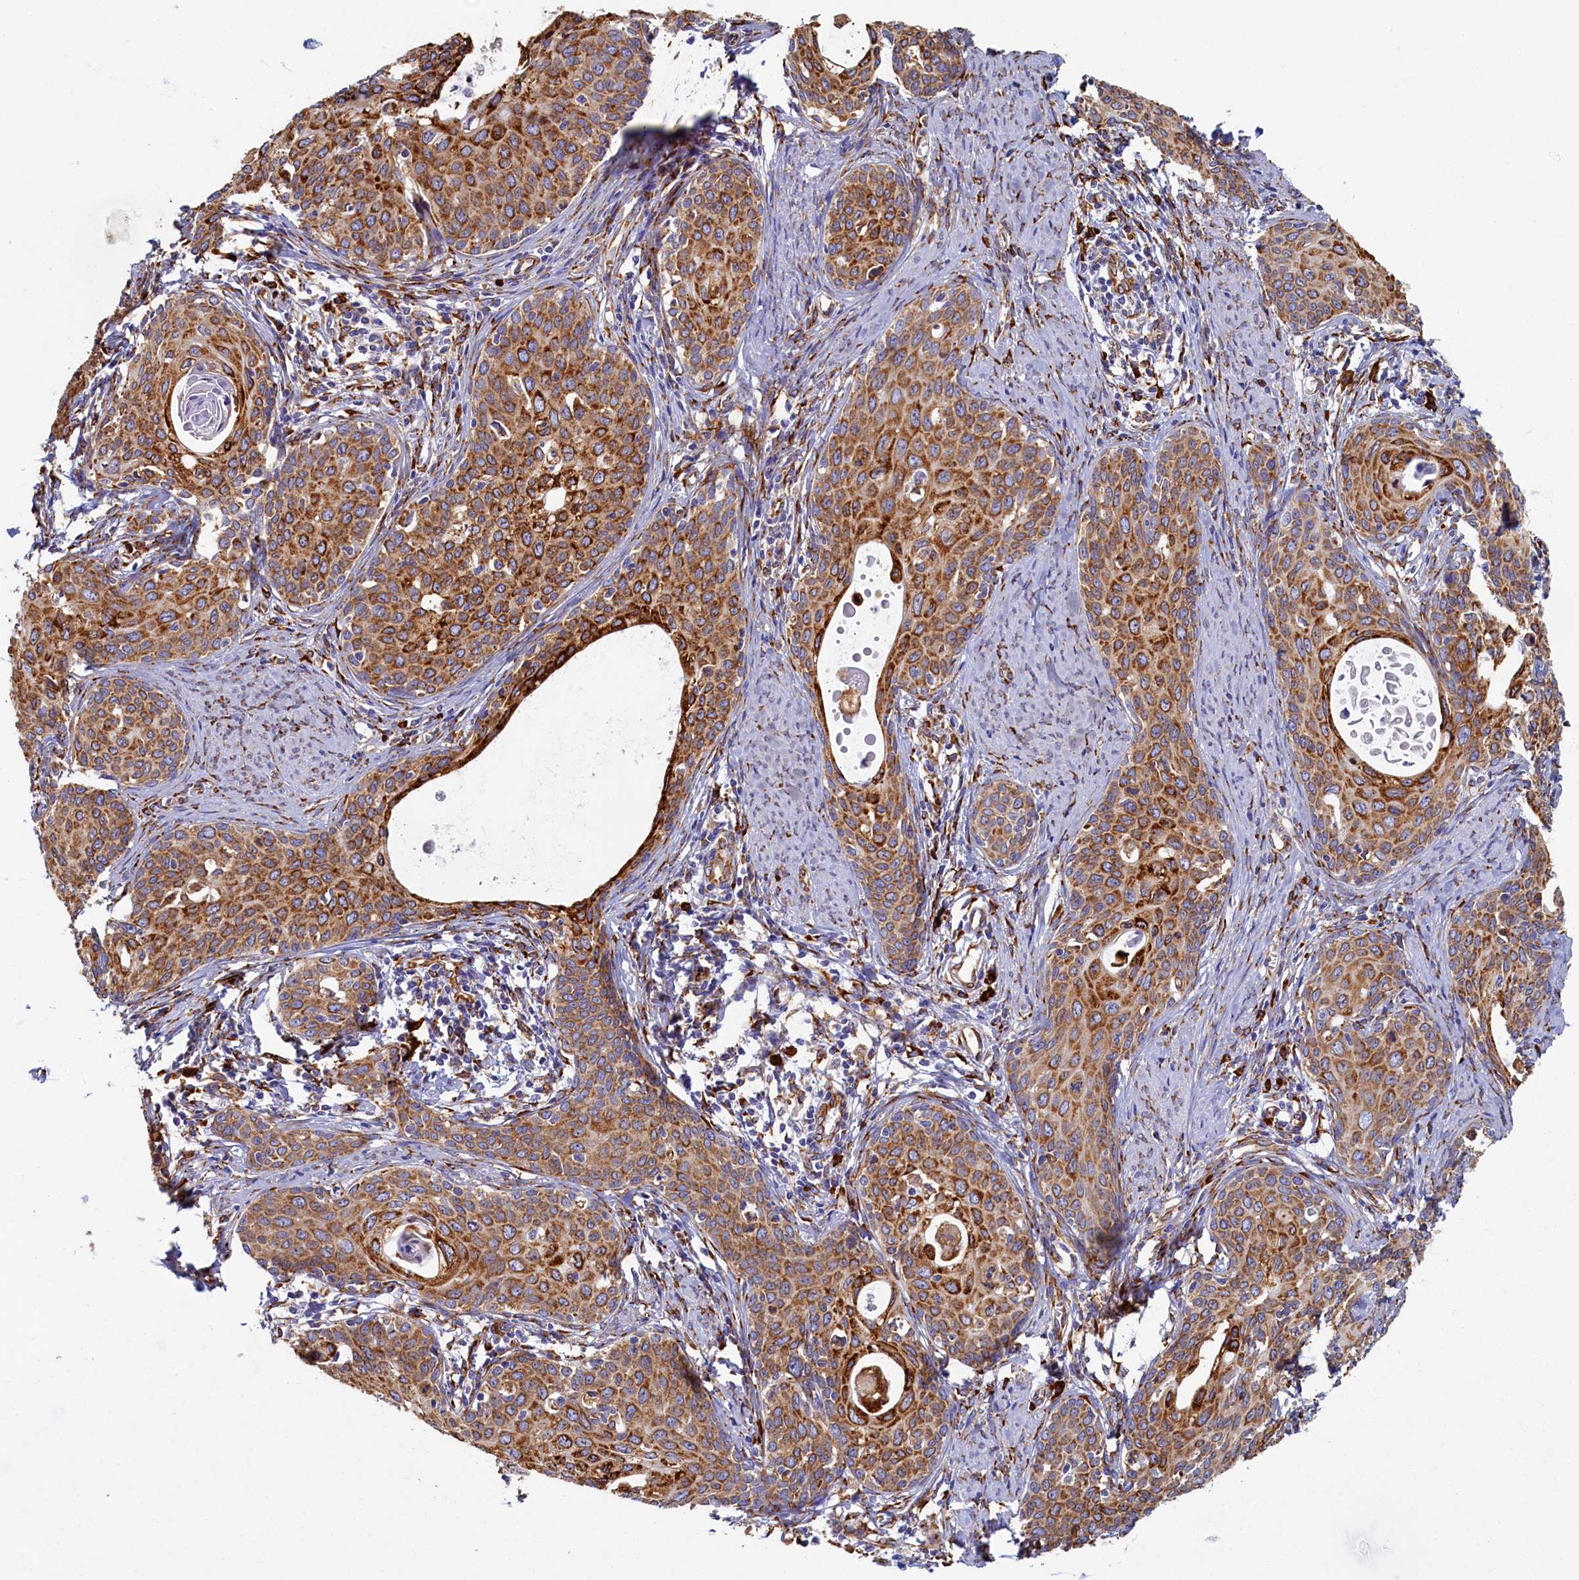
{"staining": {"intensity": "strong", "quantity": ">75%", "location": "cytoplasmic/membranous"}, "tissue": "cervical cancer", "cell_type": "Tumor cells", "image_type": "cancer", "snomed": [{"axis": "morphology", "description": "Squamous cell carcinoma, NOS"}, {"axis": "topography", "description": "Cervix"}], "caption": "Strong cytoplasmic/membranous positivity for a protein is present in approximately >75% of tumor cells of cervical cancer using immunohistochemistry.", "gene": "TMEM18", "patient": {"sex": "female", "age": 52}}